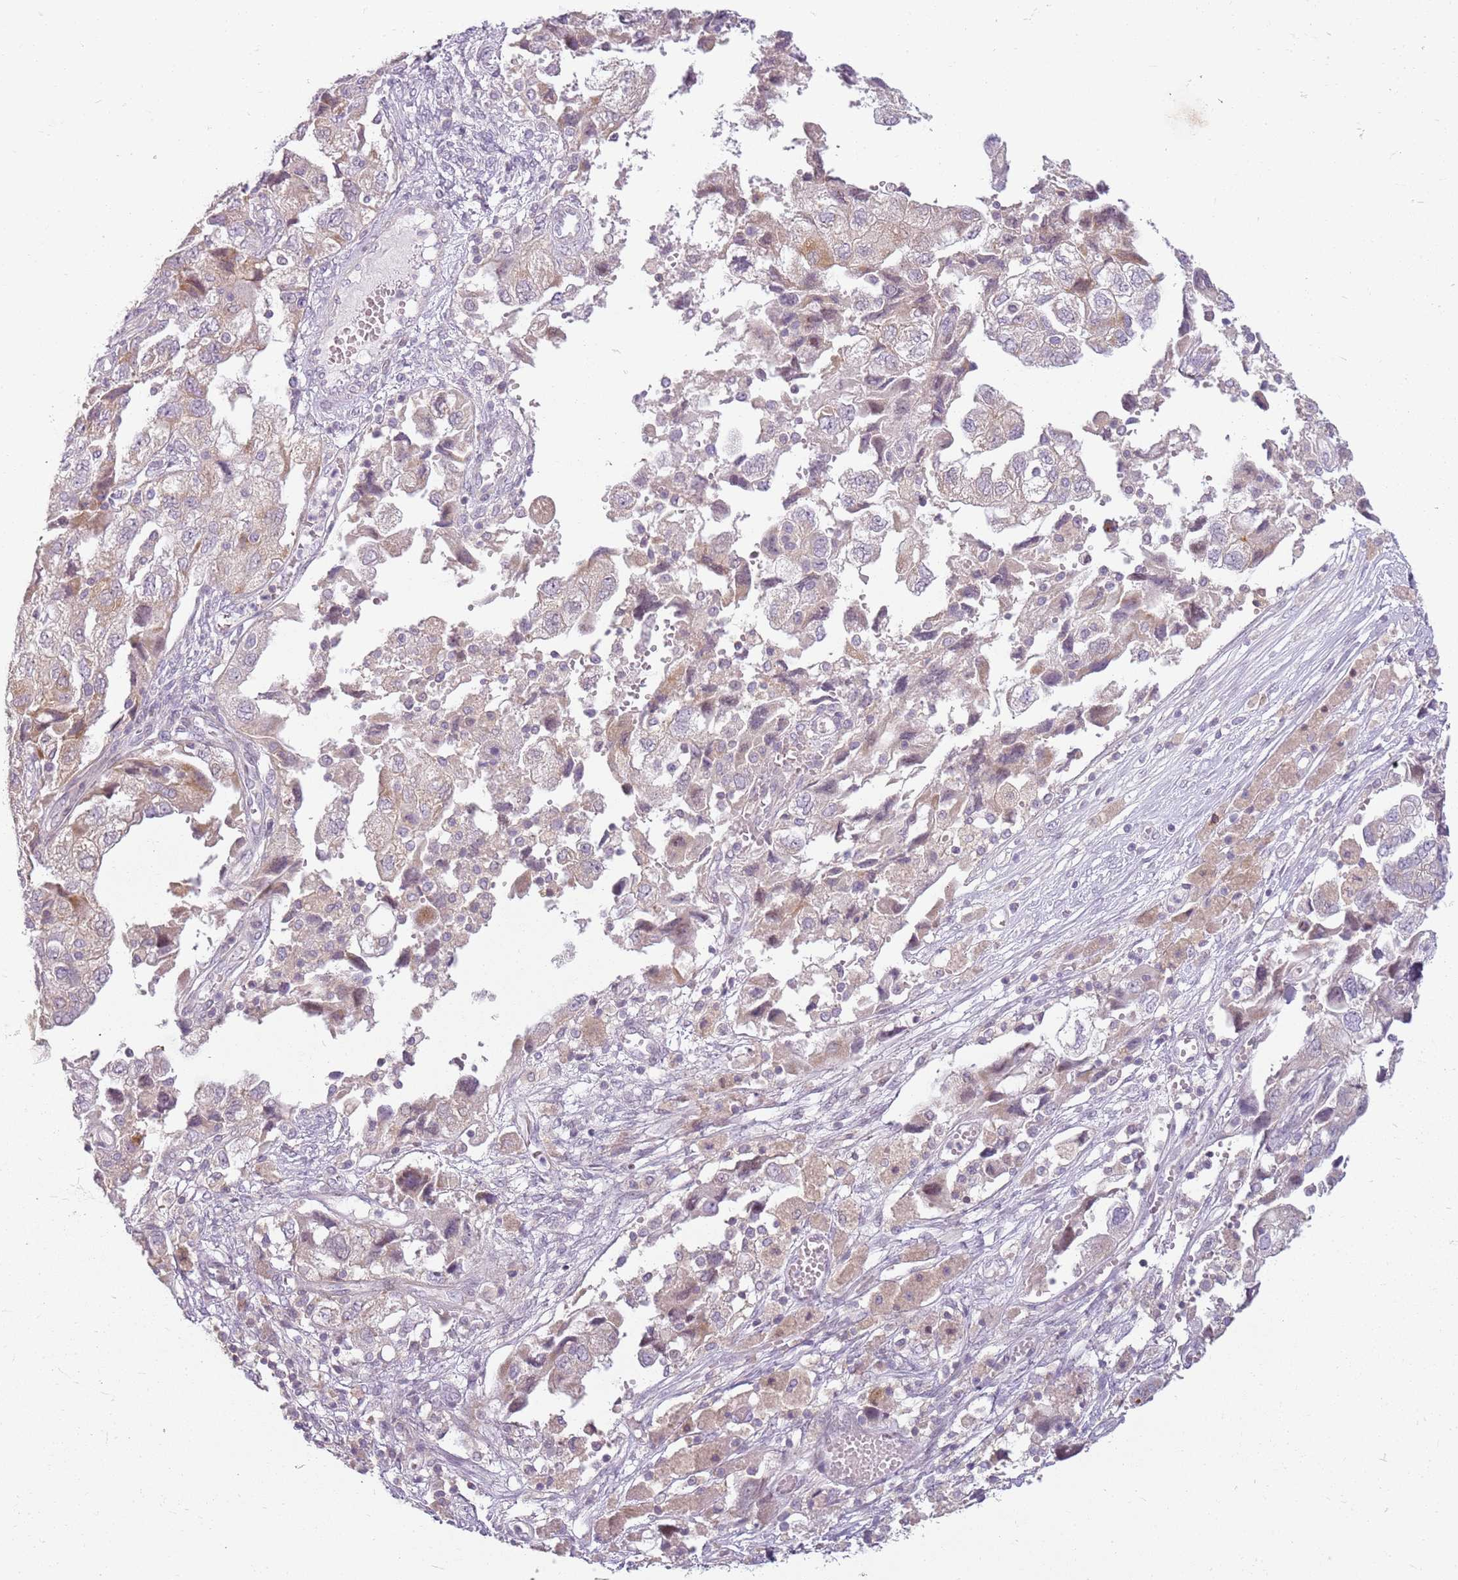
{"staining": {"intensity": "weak", "quantity": ">75%", "location": "cytoplasmic/membranous"}, "tissue": "ovarian cancer", "cell_type": "Tumor cells", "image_type": "cancer", "snomed": [{"axis": "morphology", "description": "Carcinoma, NOS"}, {"axis": "morphology", "description": "Cystadenocarcinoma, serous, NOS"}, {"axis": "topography", "description": "Ovary"}], "caption": "Tumor cells exhibit low levels of weak cytoplasmic/membranous expression in approximately >75% of cells in human ovarian cancer. The staining is performed using DAB (3,3'-diaminobenzidine) brown chromogen to label protein expression. The nuclei are counter-stained blue using hematoxylin.", "gene": "DEFB116", "patient": {"sex": "female", "age": 69}}